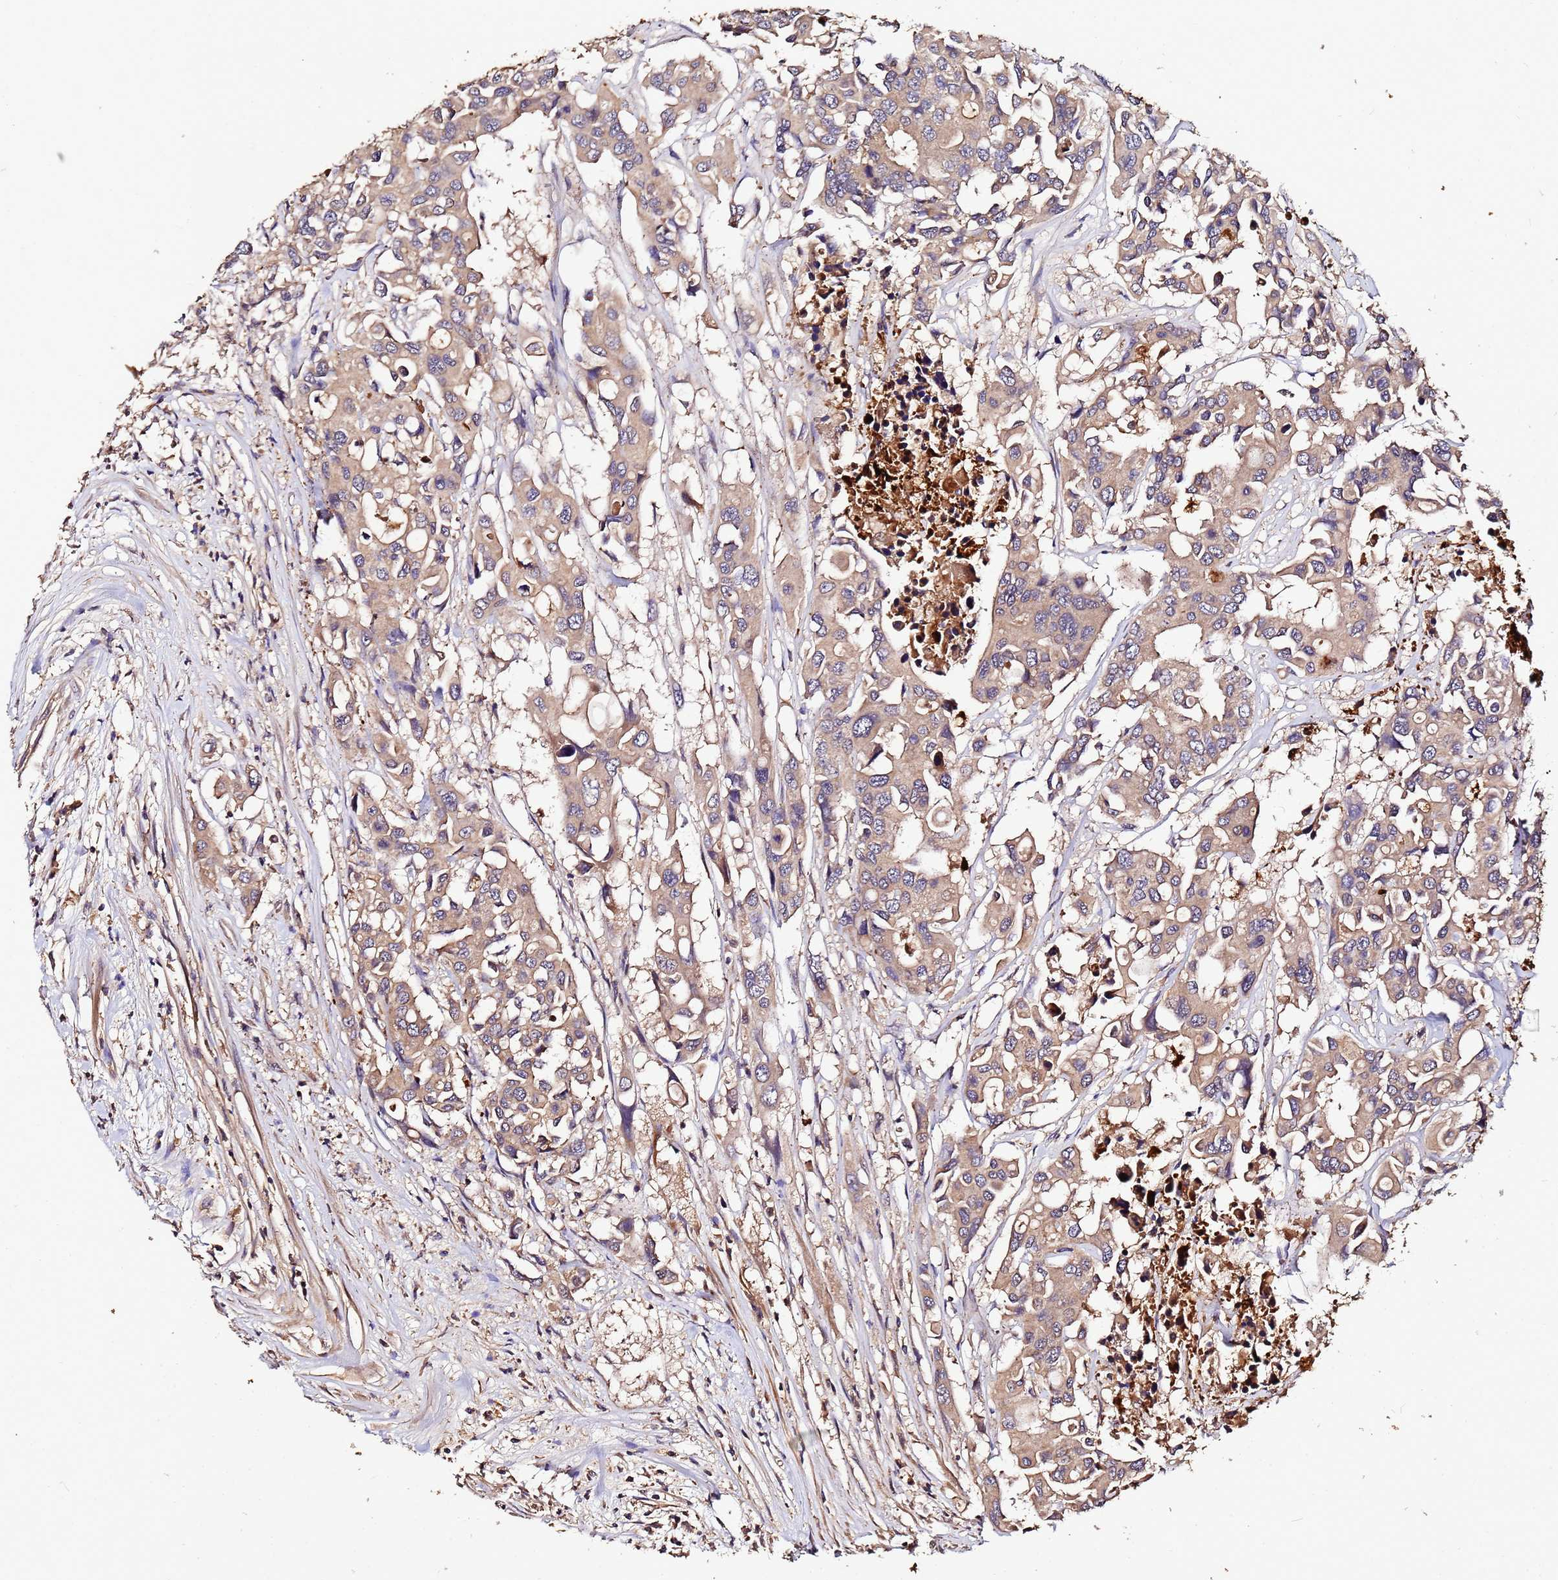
{"staining": {"intensity": "weak", "quantity": ">75%", "location": "cytoplasmic/membranous"}, "tissue": "colorectal cancer", "cell_type": "Tumor cells", "image_type": "cancer", "snomed": [{"axis": "morphology", "description": "Adenocarcinoma, NOS"}, {"axis": "topography", "description": "Colon"}], "caption": "IHC (DAB (3,3'-diaminobenzidine)) staining of adenocarcinoma (colorectal) shows weak cytoplasmic/membranous protein positivity in approximately >75% of tumor cells. The staining was performed using DAB, with brown indicating positive protein expression. Nuclei are stained blue with hematoxylin.", "gene": "MTERF1", "patient": {"sex": "male", "age": 77}}